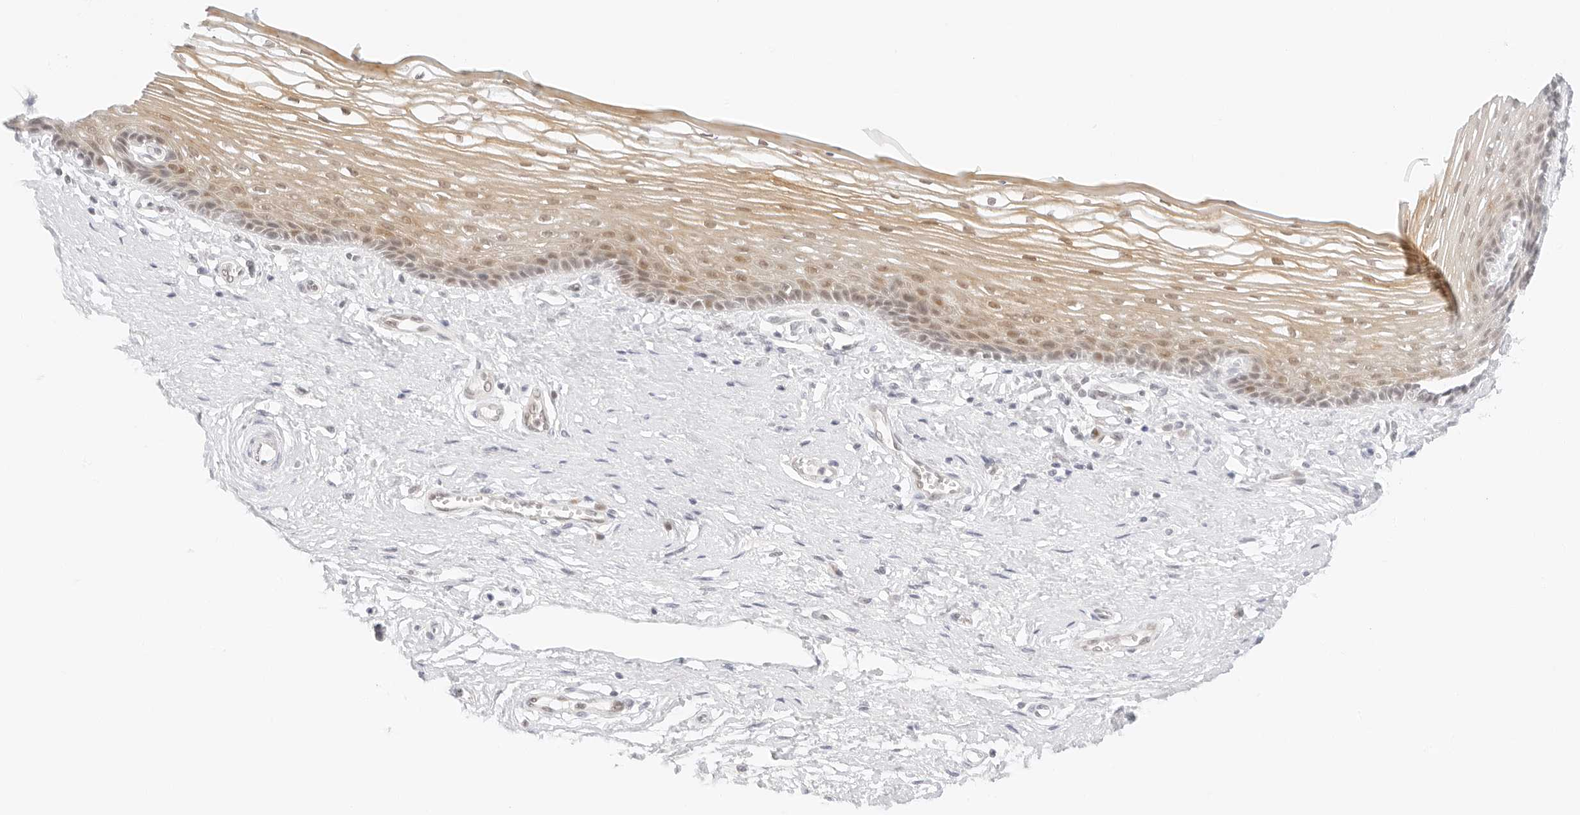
{"staining": {"intensity": "moderate", "quantity": ">75%", "location": "cytoplasmic/membranous,nuclear"}, "tissue": "vagina", "cell_type": "Squamous epithelial cells", "image_type": "normal", "snomed": [{"axis": "morphology", "description": "Normal tissue, NOS"}, {"axis": "topography", "description": "Vagina"}], "caption": "Immunohistochemistry photomicrograph of unremarkable vagina stained for a protein (brown), which displays medium levels of moderate cytoplasmic/membranous,nuclear positivity in approximately >75% of squamous epithelial cells.", "gene": "POLR3C", "patient": {"sex": "female", "age": 46}}